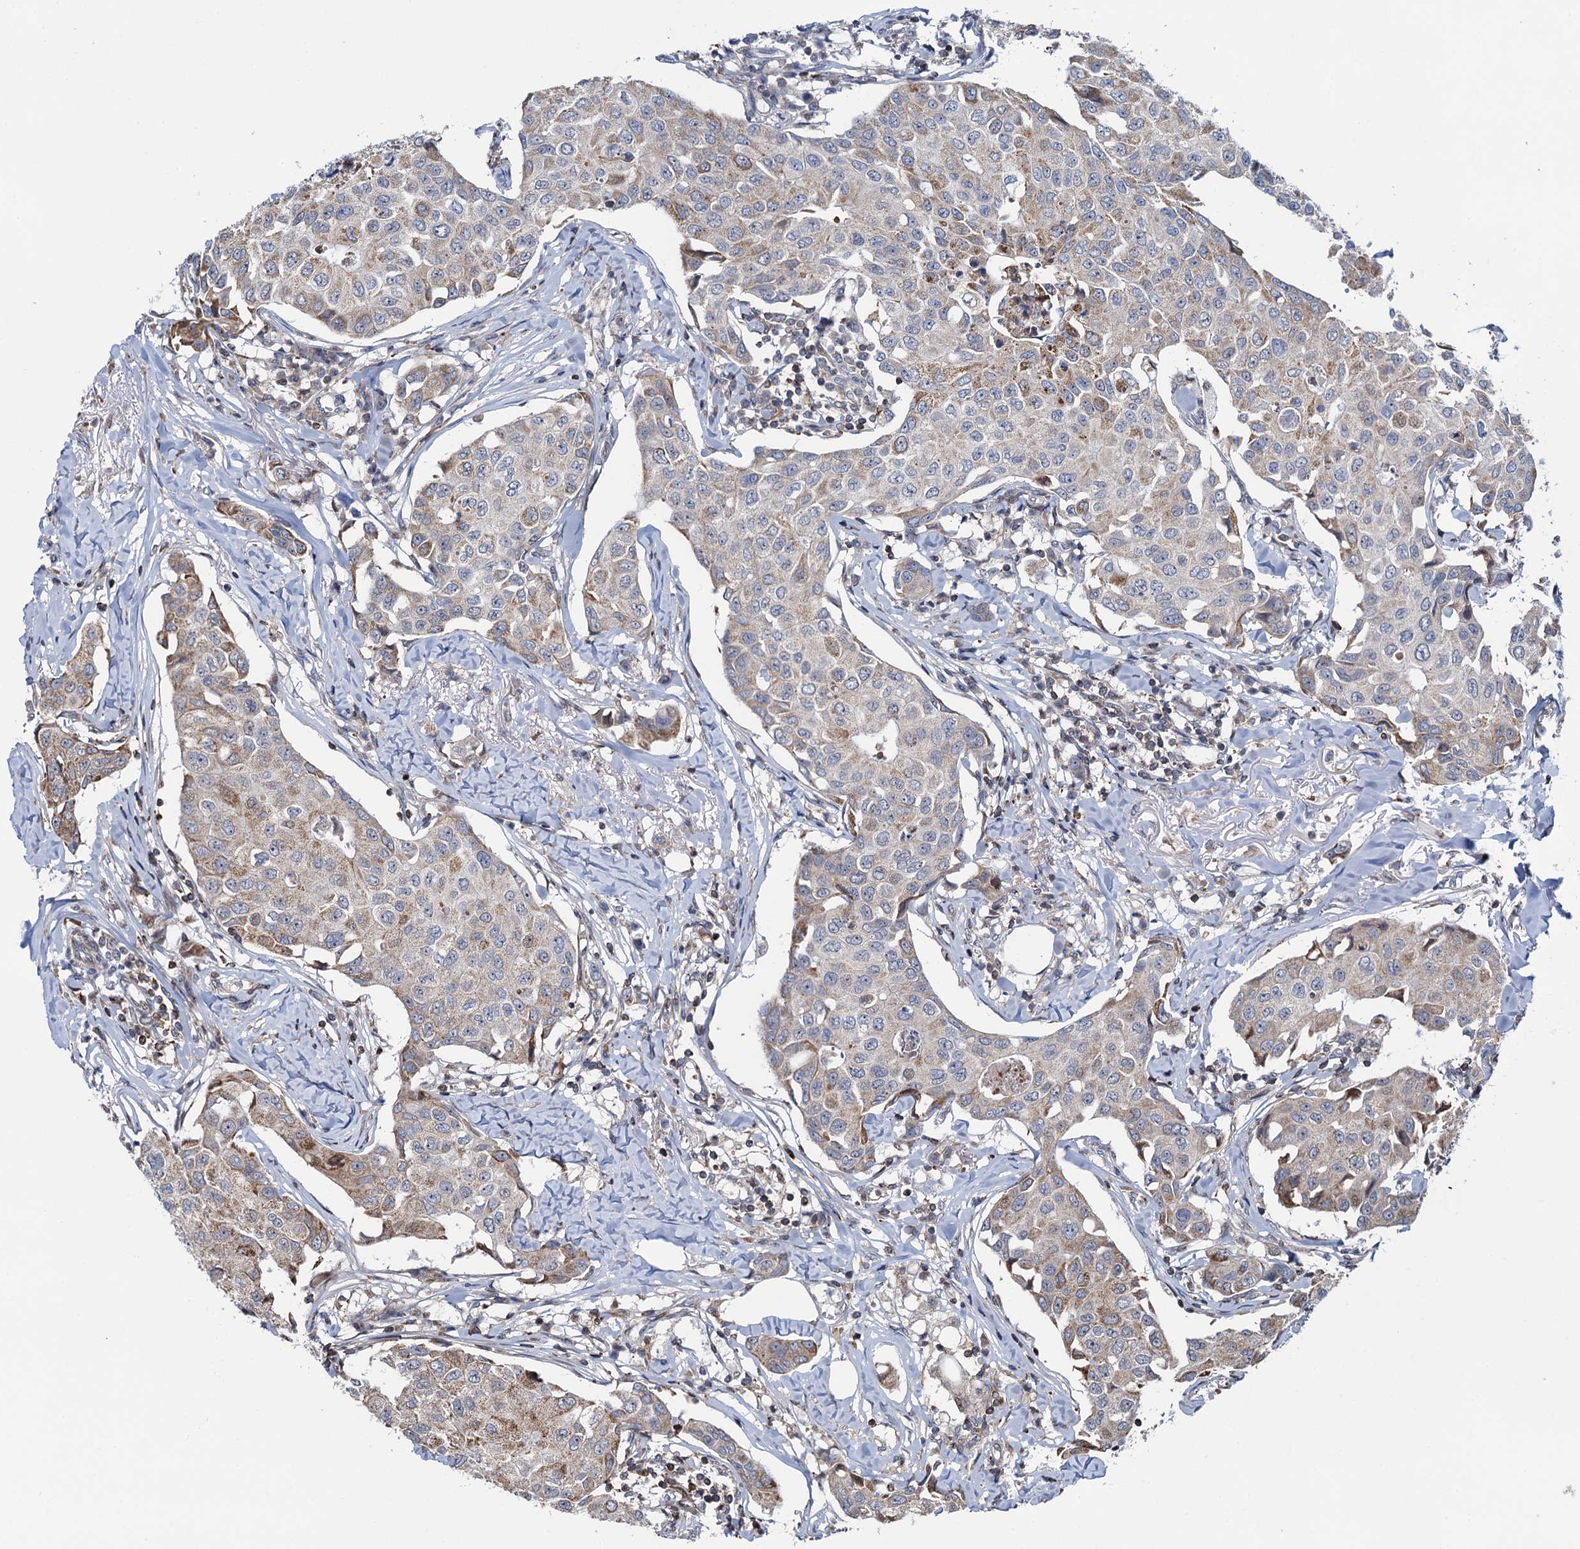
{"staining": {"intensity": "weak", "quantity": "<25%", "location": "cytoplasmic/membranous"}, "tissue": "breast cancer", "cell_type": "Tumor cells", "image_type": "cancer", "snomed": [{"axis": "morphology", "description": "Duct carcinoma"}, {"axis": "topography", "description": "Breast"}], "caption": "Infiltrating ductal carcinoma (breast) stained for a protein using IHC demonstrates no staining tumor cells.", "gene": "CCDC102A", "patient": {"sex": "female", "age": 80}}